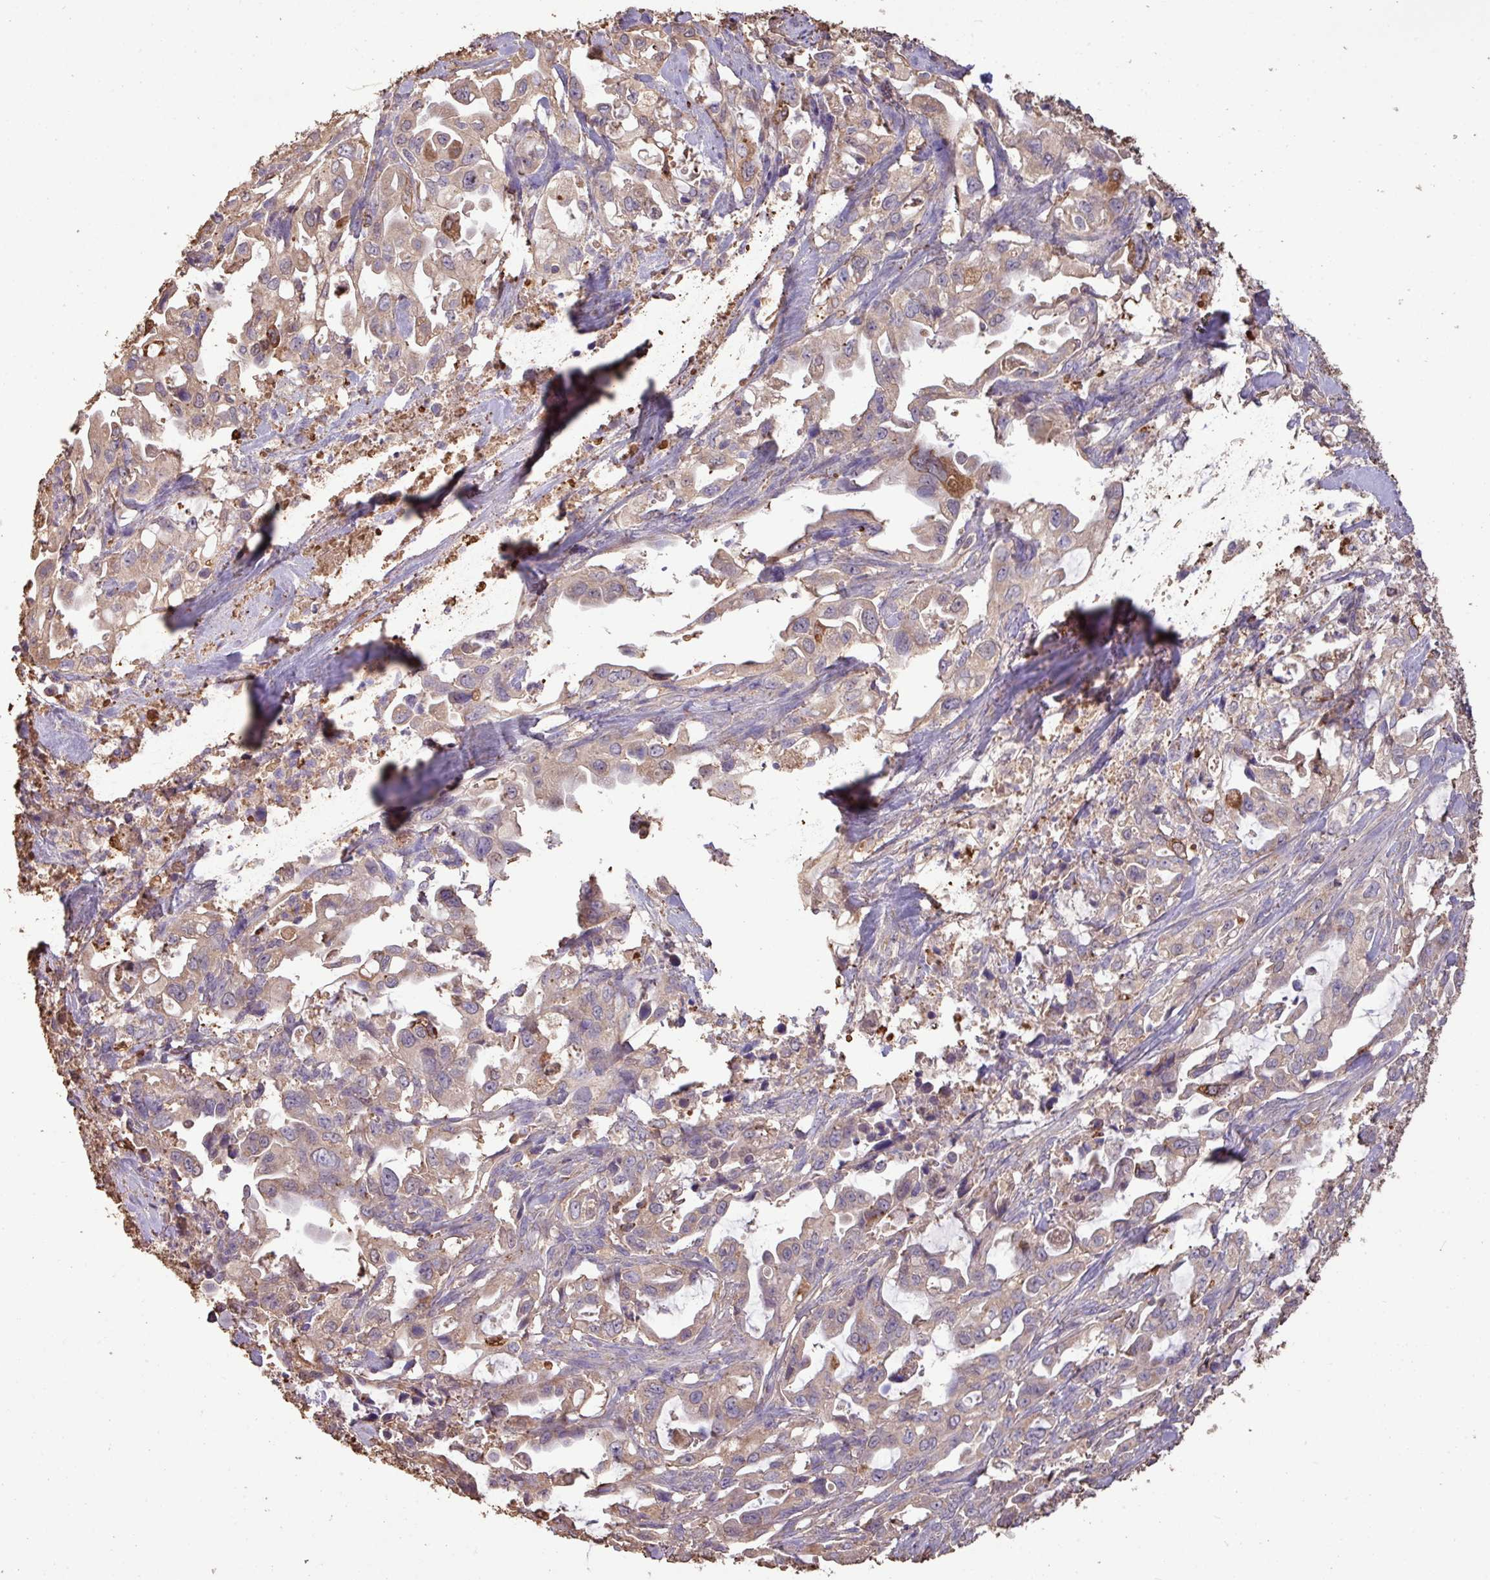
{"staining": {"intensity": "weak", "quantity": "25%-75%", "location": "cytoplasmic/membranous"}, "tissue": "pancreatic cancer", "cell_type": "Tumor cells", "image_type": "cancer", "snomed": [{"axis": "morphology", "description": "Adenocarcinoma, NOS"}, {"axis": "topography", "description": "Pancreas"}], "caption": "Tumor cells show low levels of weak cytoplasmic/membranous positivity in about 25%-75% of cells in pancreatic adenocarcinoma.", "gene": "CAMK2B", "patient": {"sex": "female", "age": 61}}